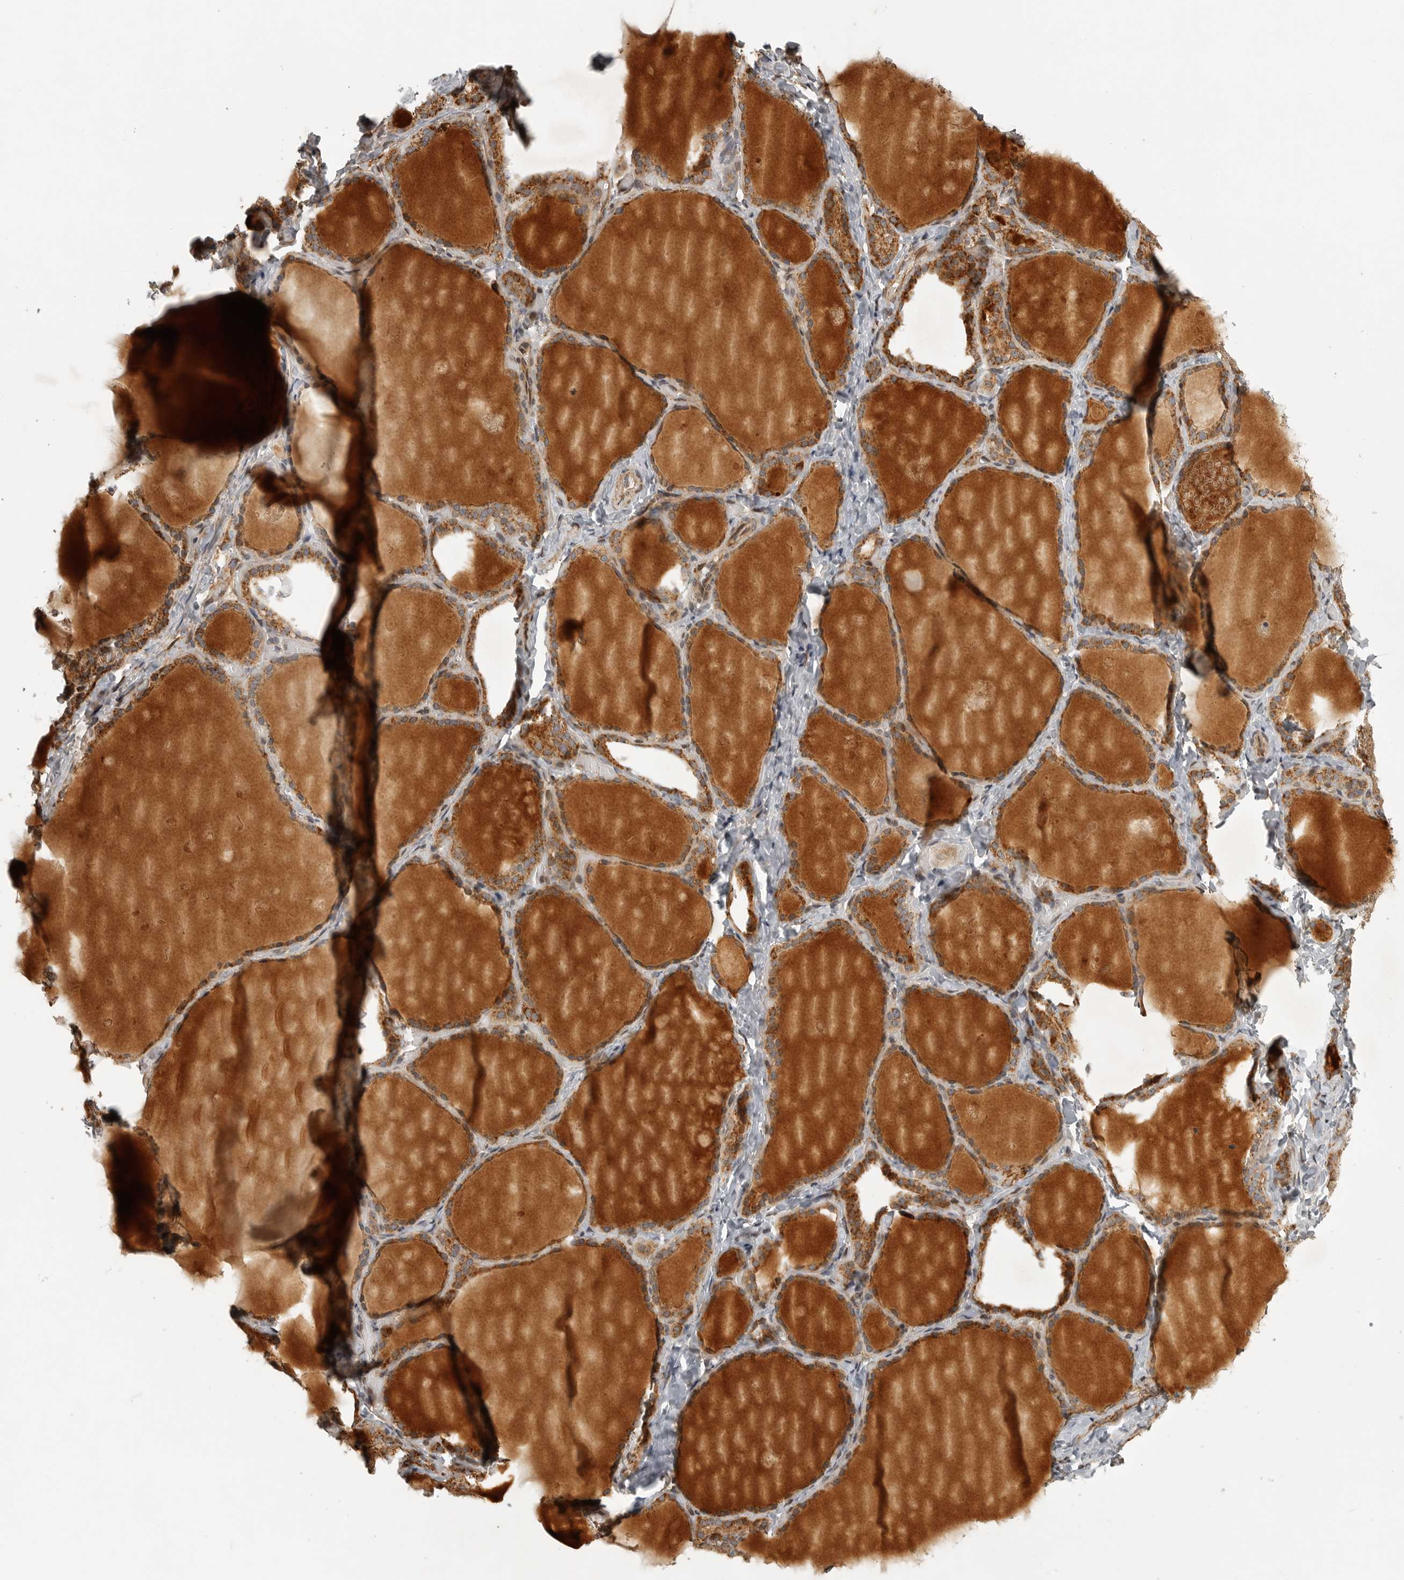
{"staining": {"intensity": "moderate", "quantity": ">75%", "location": "cytoplasmic/membranous"}, "tissue": "thyroid gland", "cell_type": "Glandular cells", "image_type": "normal", "snomed": [{"axis": "morphology", "description": "Normal tissue, NOS"}, {"axis": "topography", "description": "Thyroid gland"}], "caption": "Thyroid gland stained with DAB (3,3'-diaminobenzidine) immunohistochemistry (IHC) reveals medium levels of moderate cytoplasmic/membranous positivity in about >75% of glandular cells. The staining was performed using DAB, with brown indicating positive protein expression. Nuclei are stained blue with hematoxylin.", "gene": "NARS2", "patient": {"sex": "female", "age": 44}}